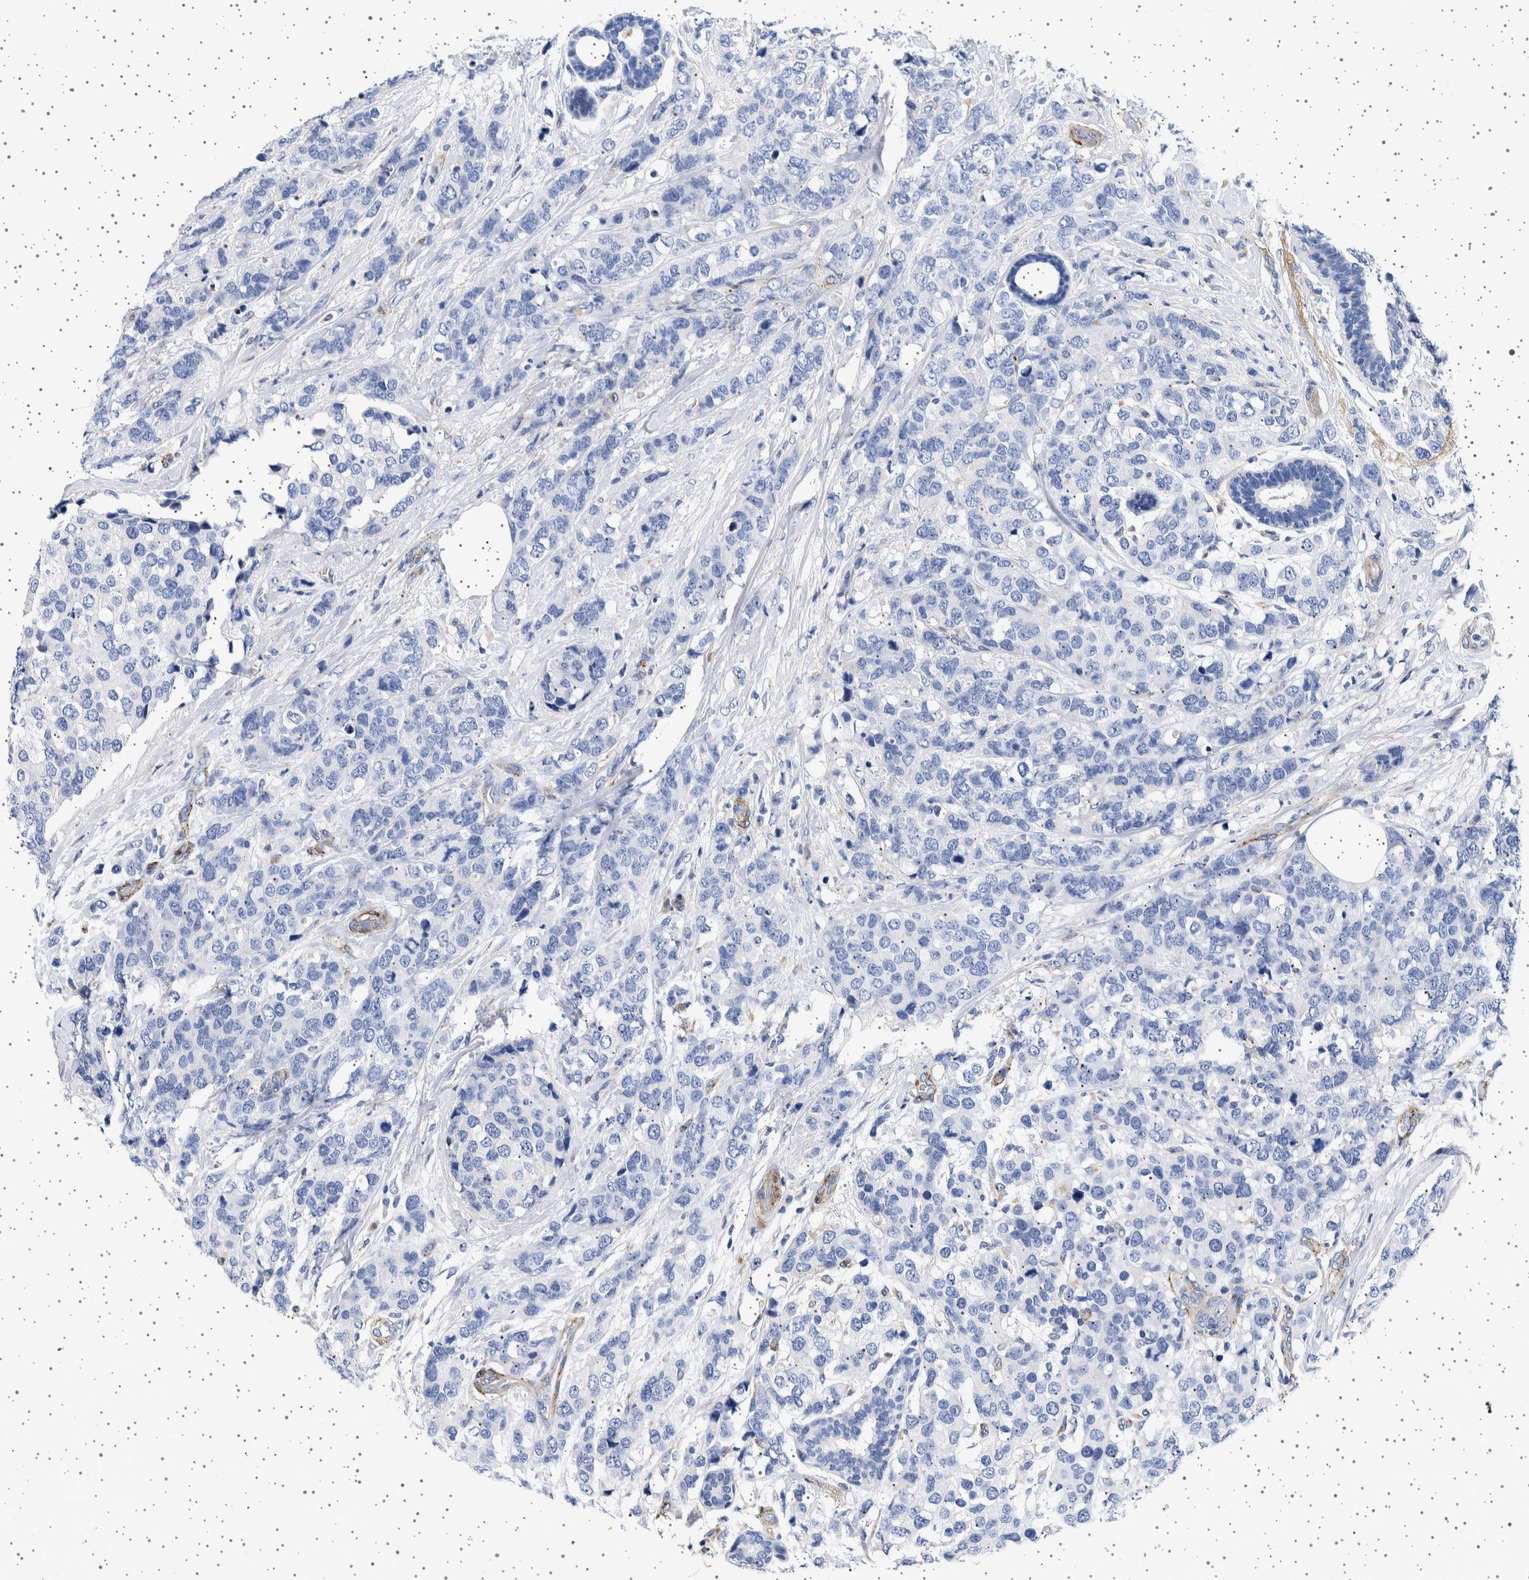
{"staining": {"intensity": "negative", "quantity": "none", "location": "none"}, "tissue": "breast cancer", "cell_type": "Tumor cells", "image_type": "cancer", "snomed": [{"axis": "morphology", "description": "Lobular carcinoma"}, {"axis": "topography", "description": "Breast"}], "caption": "Protein analysis of breast lobular carcinoma exhibits no significant expression in tumor cells.", "gene": "SEPTIN4", "patient": {"sex": "female", "age": 59}}